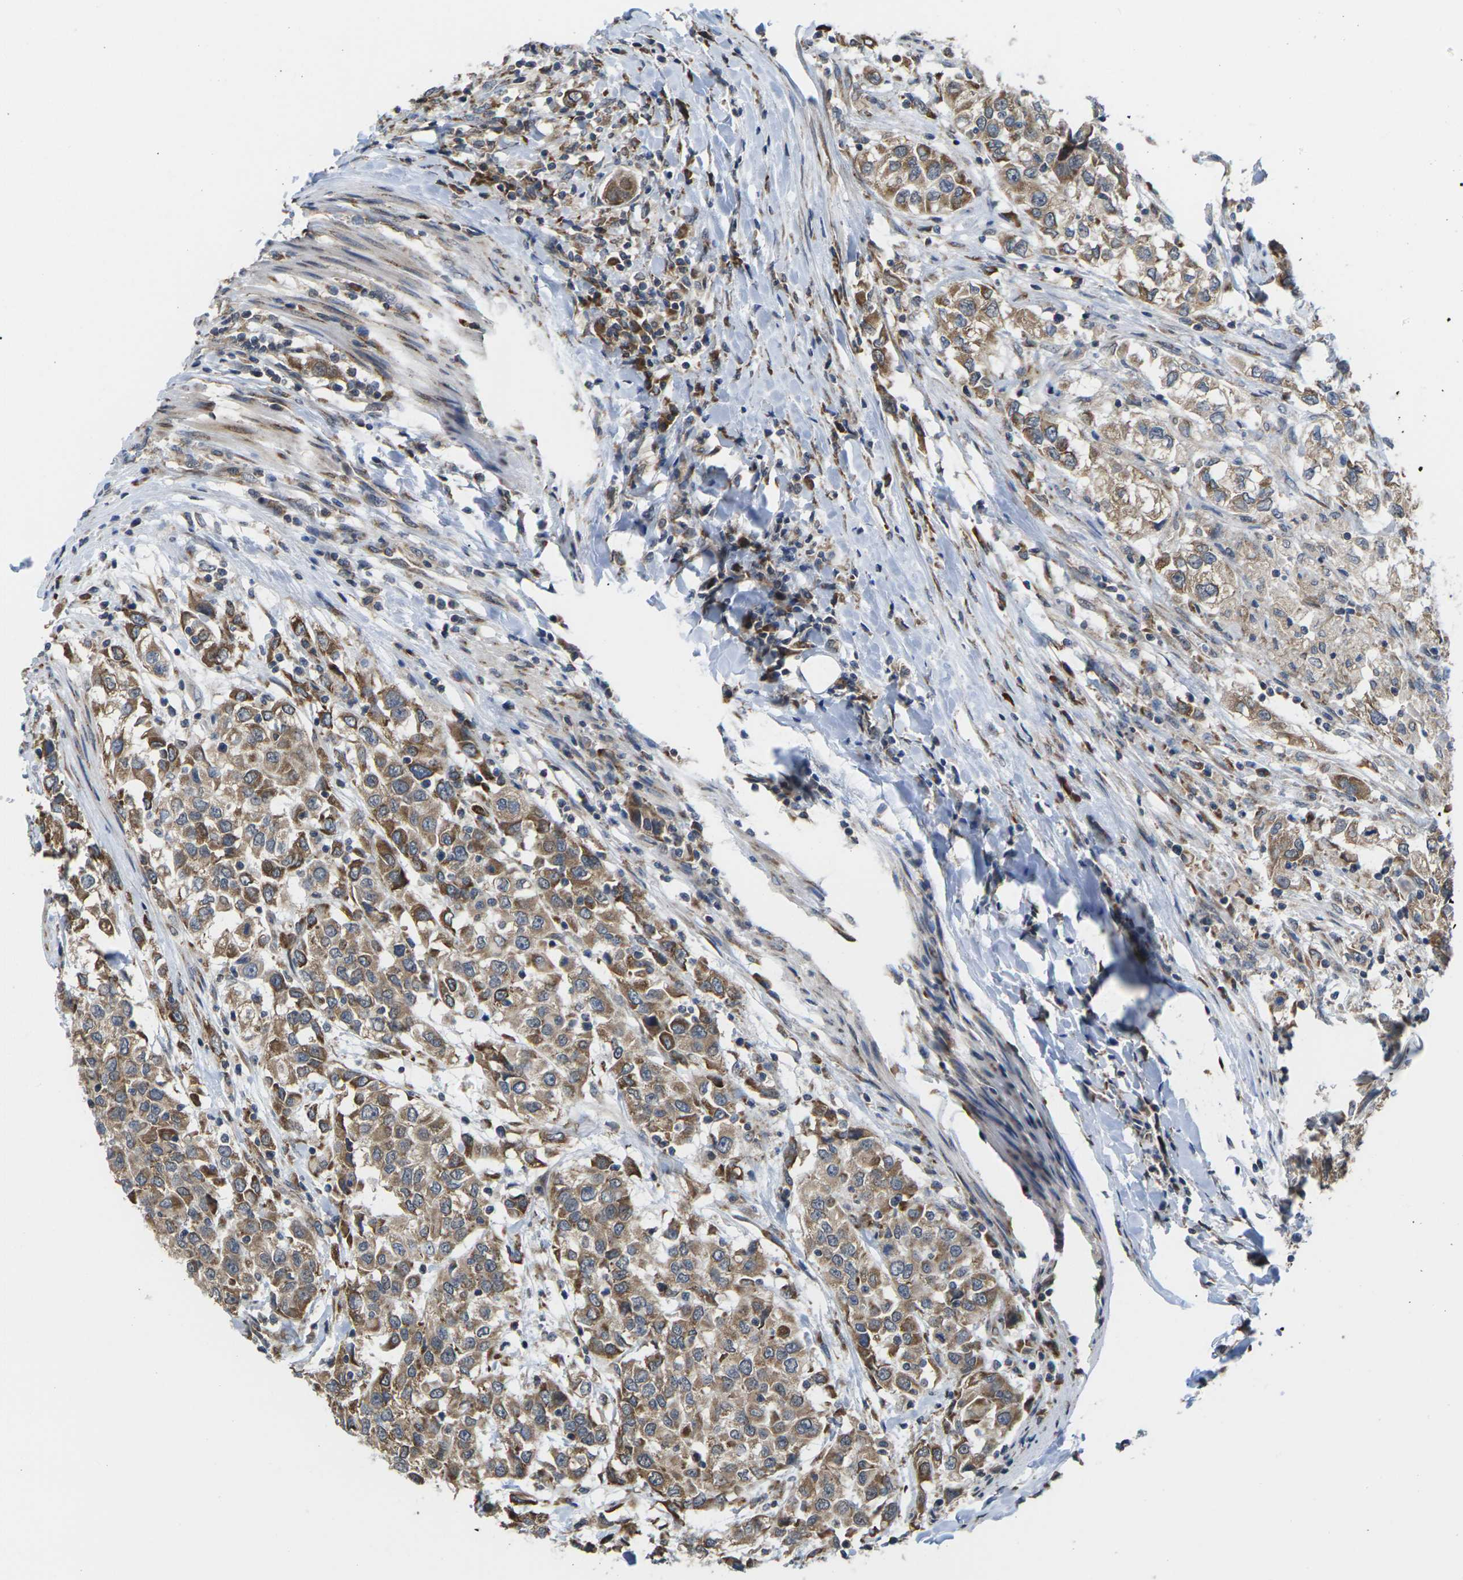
{"staining": {"intensity": "moderate", "quantity": ">75%", "location": "cytoplasmic/membranous"}, "tissue": "urothelial cancer", "cell_type": "Tumor cells", "image_type": "cancer", "snomed": [{"axis": "morphology", "description": "Urothelial carcinoma, High grade"}, {"axis": "topography", "description": "Urinary bladder"}], "caption": "Protein analysis of high-grade urothelial carcinoma tissue reveals moderate cytoplasmic/membranous positivity in approximately >75% of tumor cells. The protein of interest is stained brown, and the nuclei are stained in blue (DAB IHC with brightfield microscopy, high magnification).", "gene": "PDZK1IP1", "patient": {"sex": "female", "age": 56}}